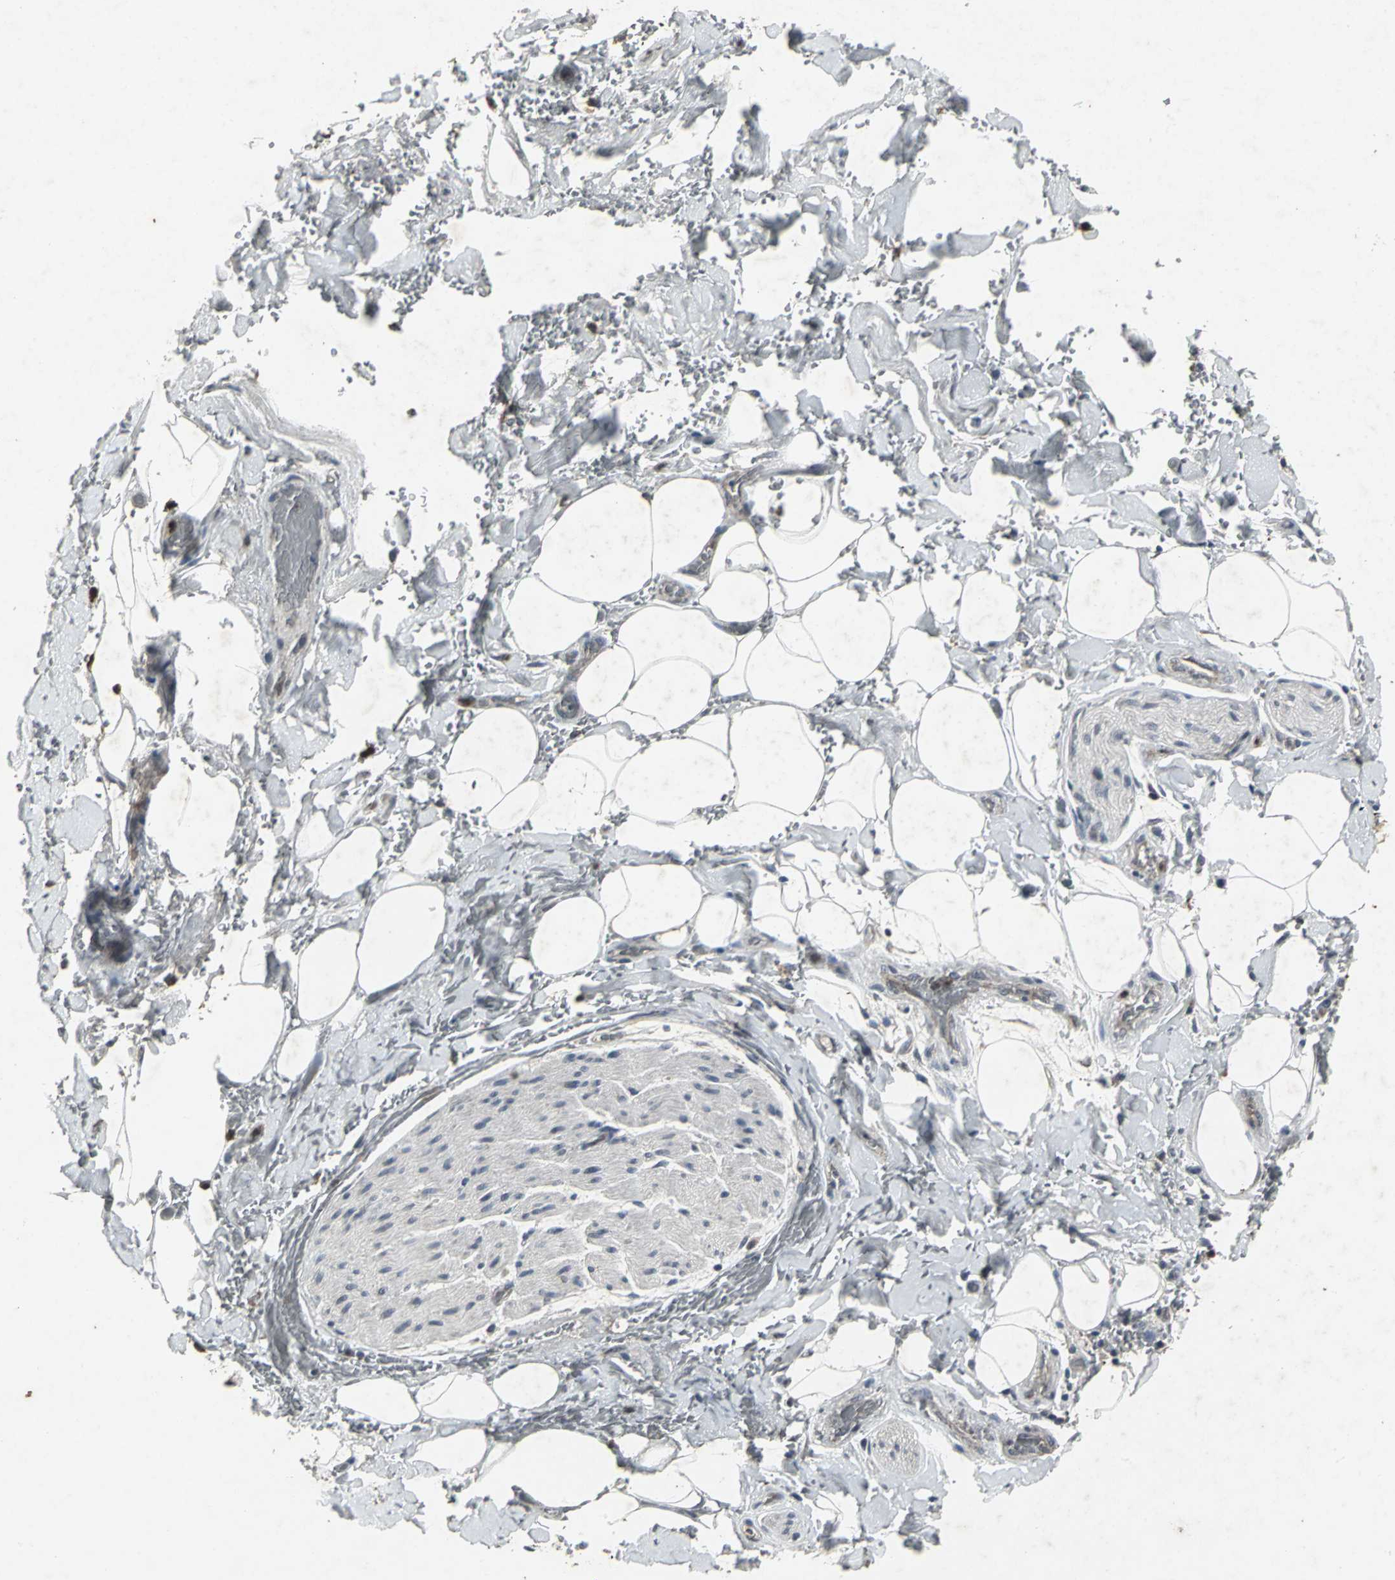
{"staining": {"intensity": "negative", "quantity": "none", "location": "none"}, "tissue": "adipose tissue", "cell_type": "Adipocytes", "image_type": "normal", "snomed": [{"axis": "morphology", "description": "Normal tissue, NOS"}, {"axis": "morphology", "description": "Cholangiocarcinoma"}, {"axis": "topography", "description": "Liver"}, {"axis": "topography", "description": "Peripheral nerve tissue"}], "caption": "Human adipose tissue stained for a protein using immunohistochemistry displays no positivity in adipocytes.", "gene": "BMP4", "patient": {"sex": "male", "age": 50}}